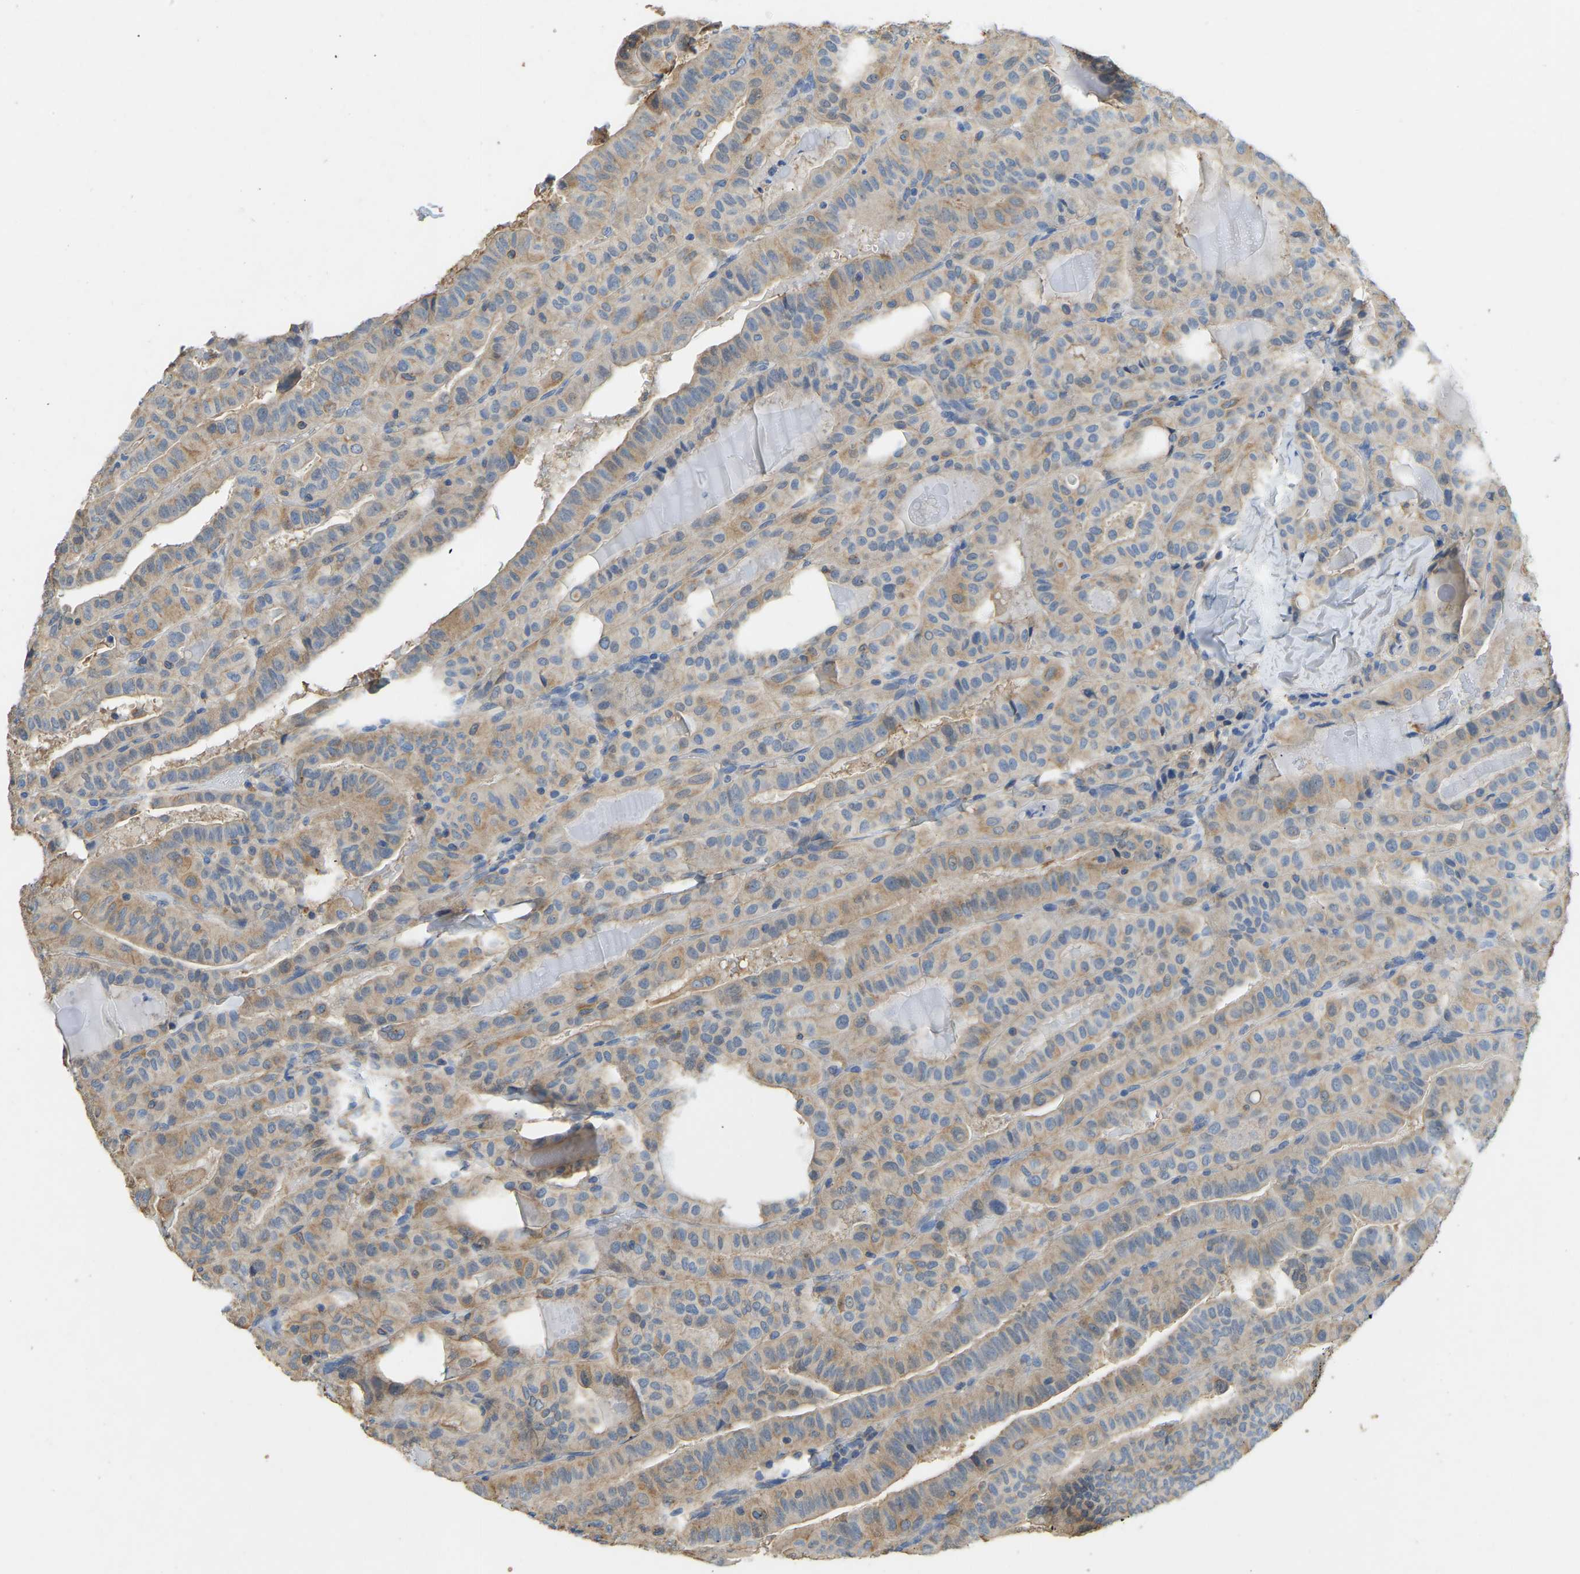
{"staining": {"intensity": "moderate", "quantity": ">75%", "location": "cytoplasmic/membranous"}, "tissue": "thyroid cancer", "cell_type": "Tumor cells", "image_type": "cancer", "snomed": [{"axis": "morphology", "description": "Papillary adenocarcinoma, NOS"}, {"axis": "topography", "description": "Thyroid gland"}], "caption": "Immunohistochemistry (IHC) photomicrograph of human papillary adenocarcinoma (thyroid) stained for a protein (brown), which shows medium levels of moderate cytoplasmic/membranous staining in approximately >75% of tumor cells.", "gene": "TECTA", "patient": {"sex": "male", "age": 77}}